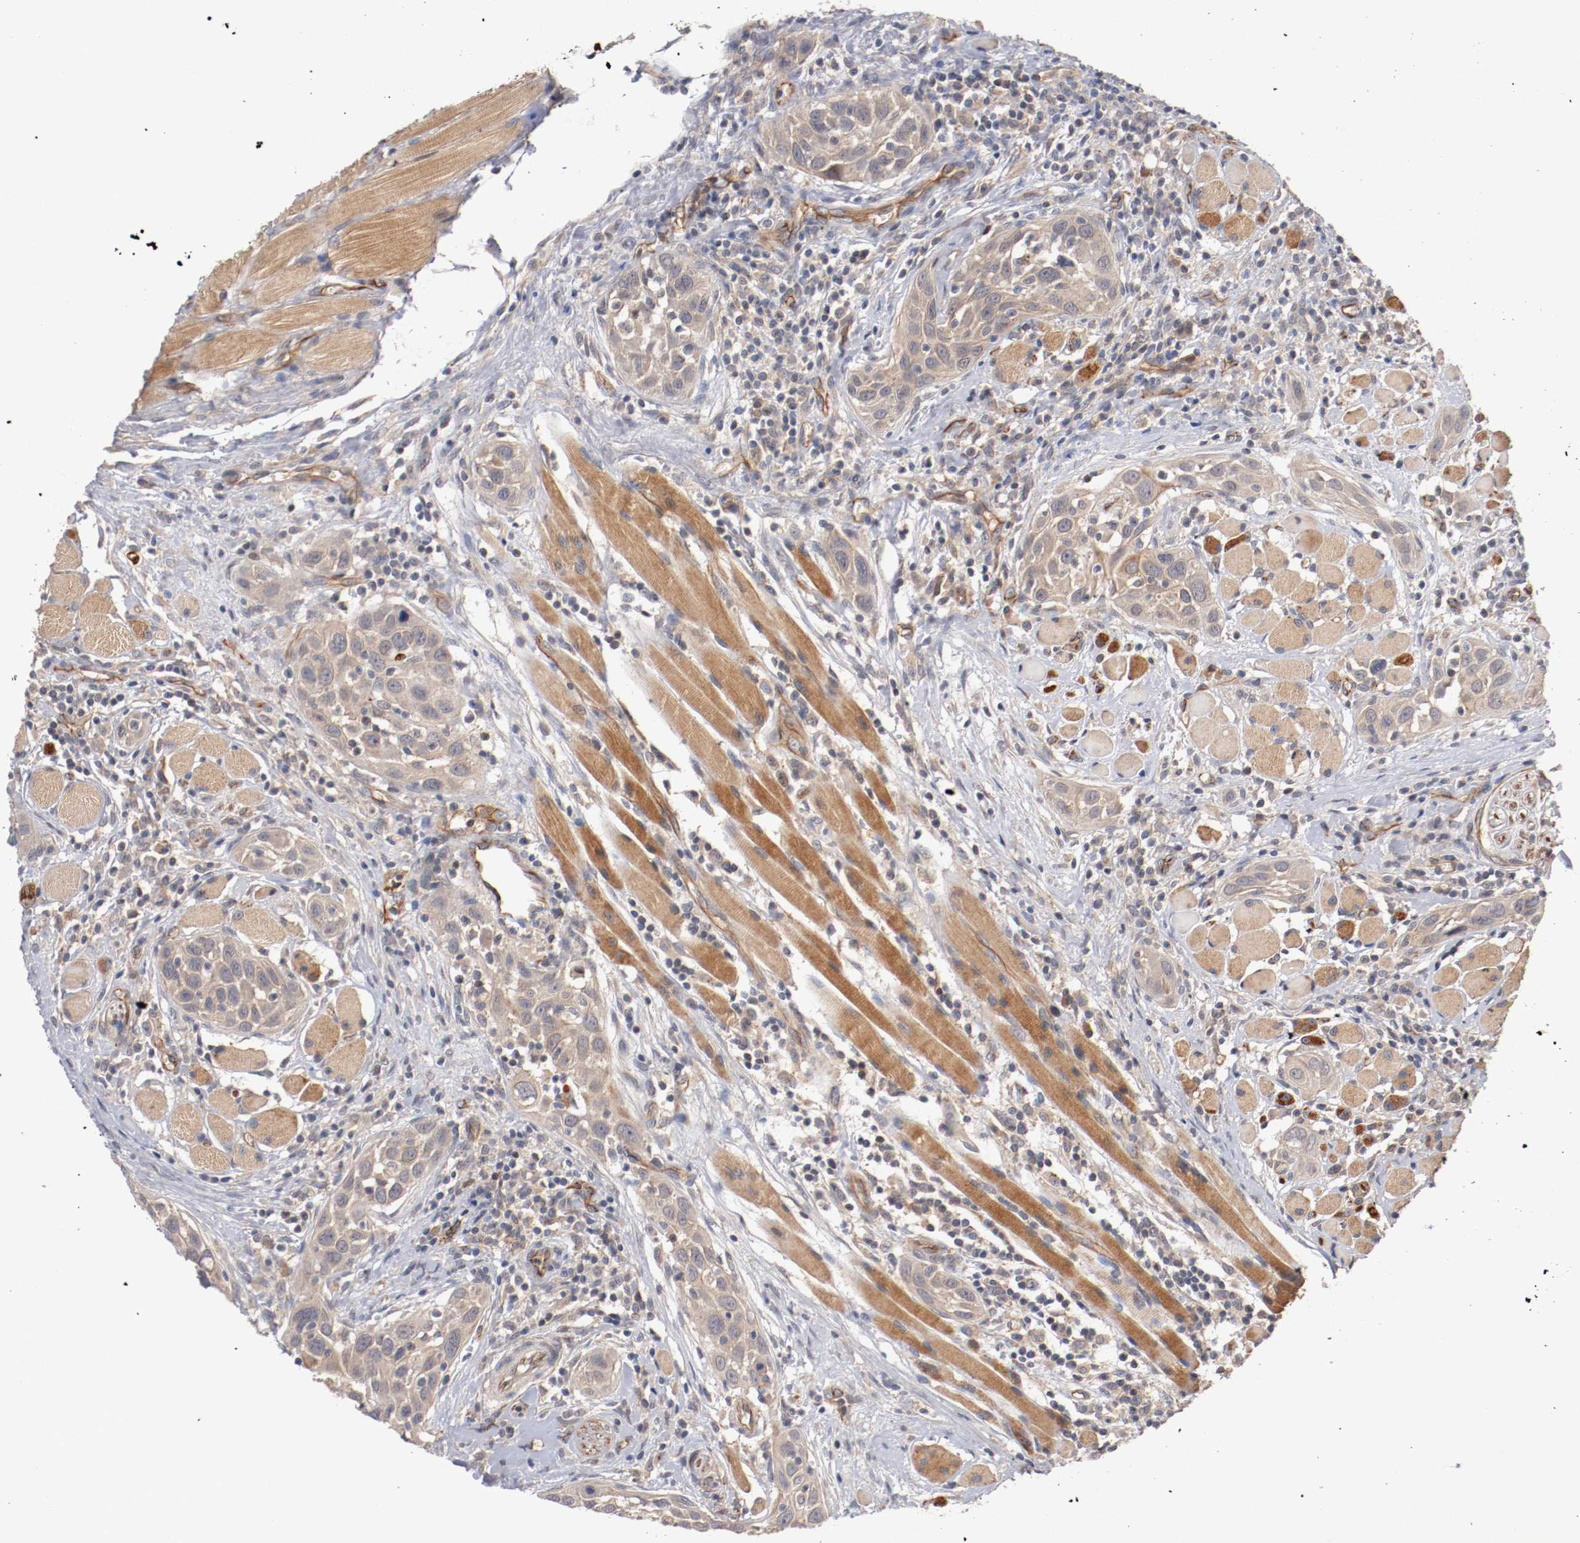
{"staining": {"intensity": "weak", "quantity": "25%-75%", "location": "cytoplasmic/membranous"}, "tissue": "head and neck cancer", "cell_type": "Tumor cells", "image_type": "cancer", "snomed": [{"axis": "morphology", "description": "Squamous cell carcinoma, NOS"}, {"axis": "topography", "description": "Oral tissue"}, {"axis": "topography", "description": "Head-Neck"}], "caption": "Squamous cell carcinoma (head and neck) tissue demonstrates weak cytoplasmic/membranous expression in approximately 25%-75% of tumor cells, visualized by immunohistochemistry.", "gene": "TYK2", "patient": {"sex": "female", "age": 50}}